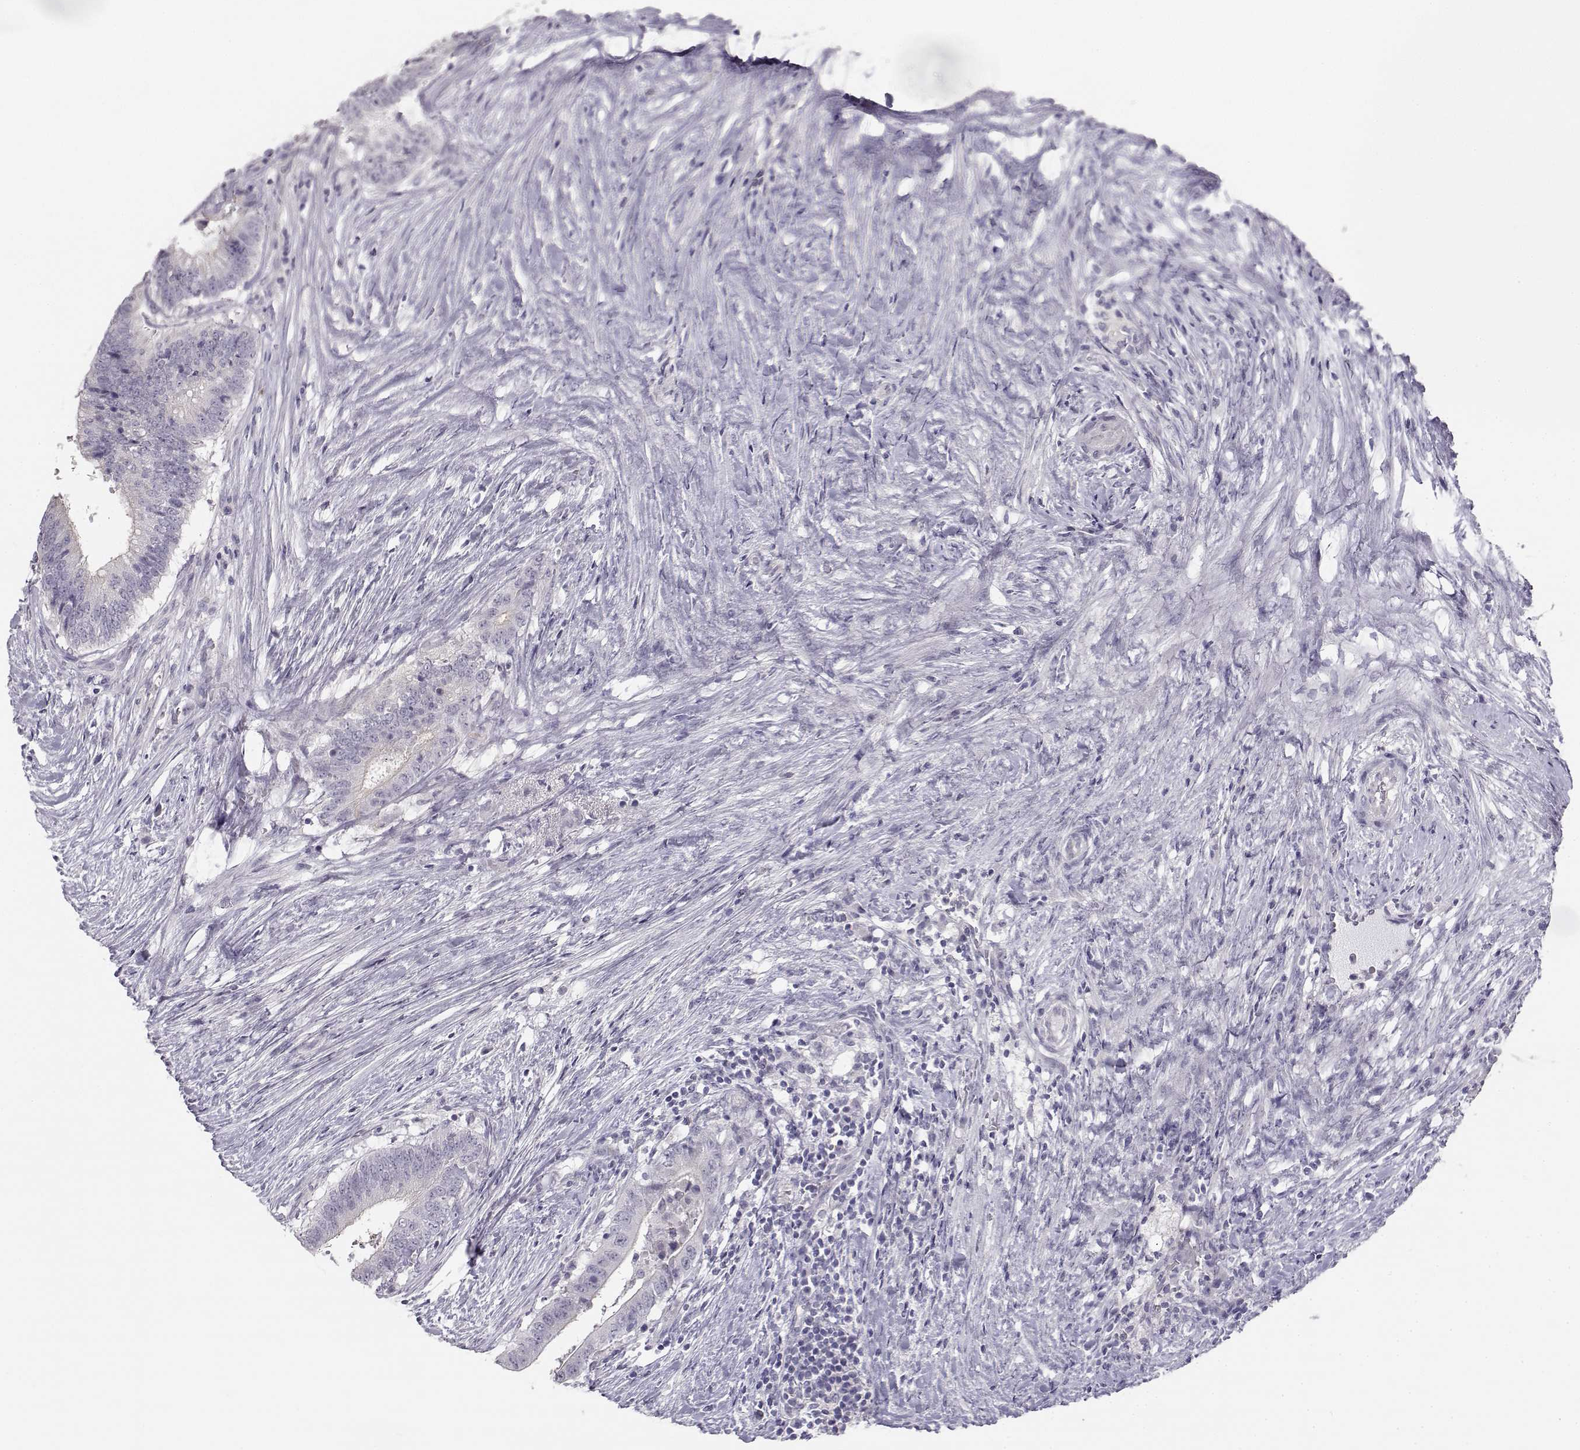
{"staining": {"intensity": "negative", "quantity": "none", "location": "none"}, "tissue": "colorectal cancer", "cell_type": "Tumor cells", "image_type": "cancer", "snomed": [{"axis": "morphology", "description": "Adenocarcinoma, NOS"}, {"axis": "topography", "description": "Colon"}], "caption": "This image is of colorectal cancer stained with immunohistochemistry to label a protein in brown with the nuclei are counter-stained blue. There is no positivity in tumor cells. (Brightfield microscopy of DAB IHC at high magnification).", "gene": "MYCBPAP", "patient": {"sex": "female", "age": 43}}